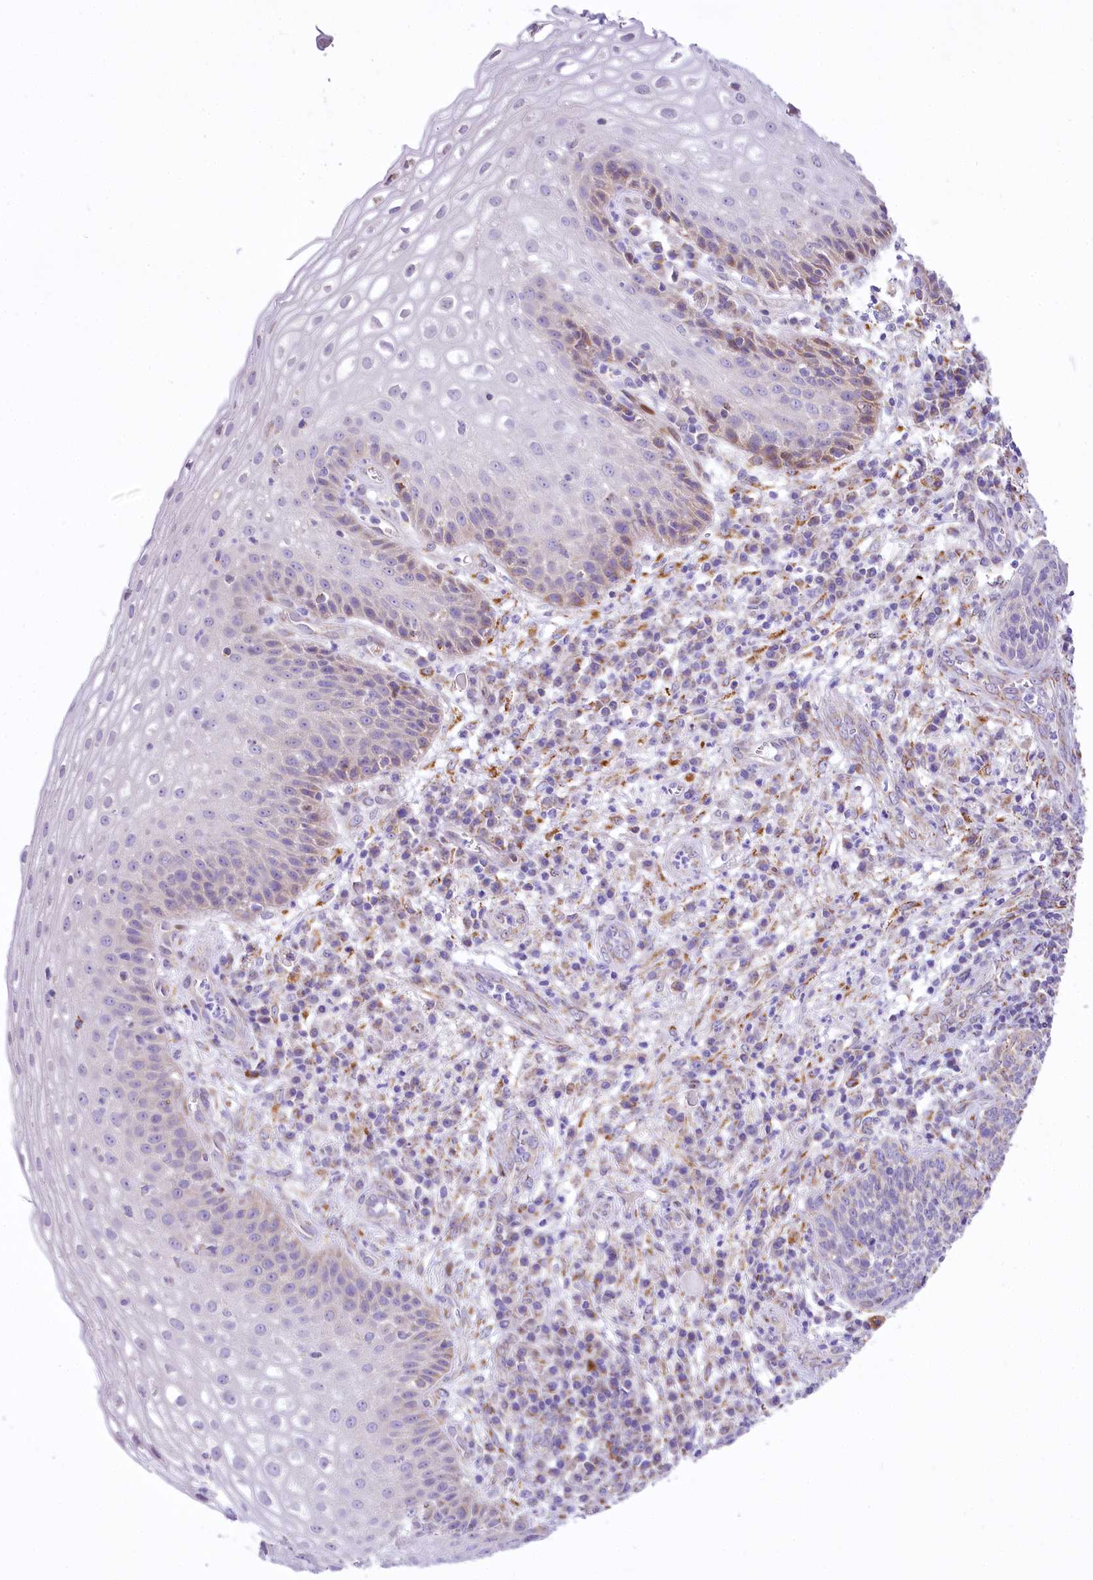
{"staining": {"intensity": "negative", "quantity": "none", "location": "none"}, "tissue": "cervical cancer", "cell_type": "Tumor cells", "image_type": "cancer", "snomed": [{"axis": "morphology", "description": "Squamous cell carcinoma, NOS"}, {"axis": "topography", "description": "Cervix"}], "caption": "There is no significant positivity in tumor cells of cervical cancer (squamous cell carcinoma).", "gene": "PPIP5K2", "patient": {"sex": "female", "age": 34}}